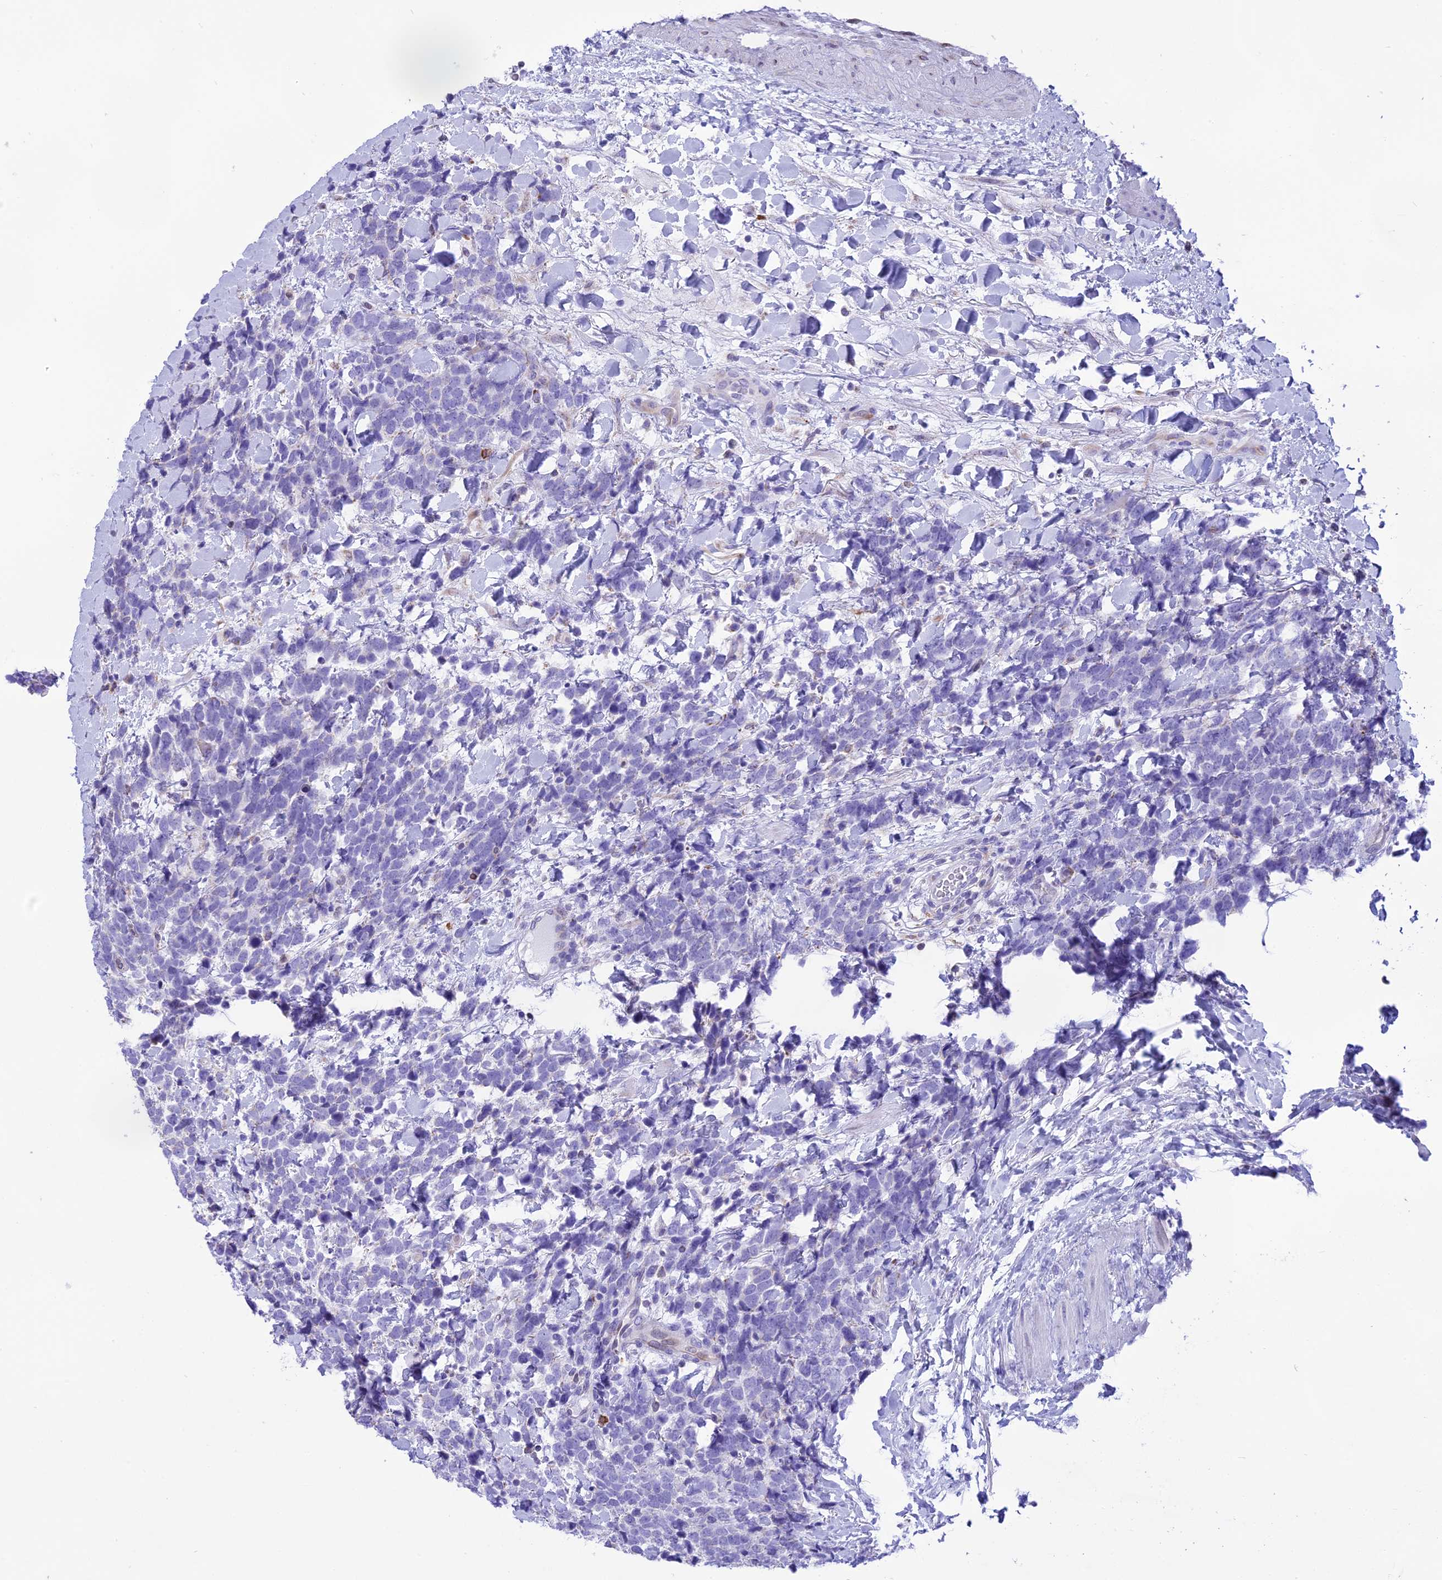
{"staining": {"intensity": "negative", "quantity": "none", "location": "none"}, "tissue": "urothelial cancer", "cell_type": "Tumor cells", "image_type": "cancer", "snomed": [{"axis": "morphology", "description": "Urothelial carcinoma, High grade"}, {"axis": "topography", "description": "Urinary bladder"}], "caption": "Protein analysis of urothelial cancer displays no significant staining in tumor cells.", "gene": "DOC2B", "patient": {"sex": "female", "age": 82}}